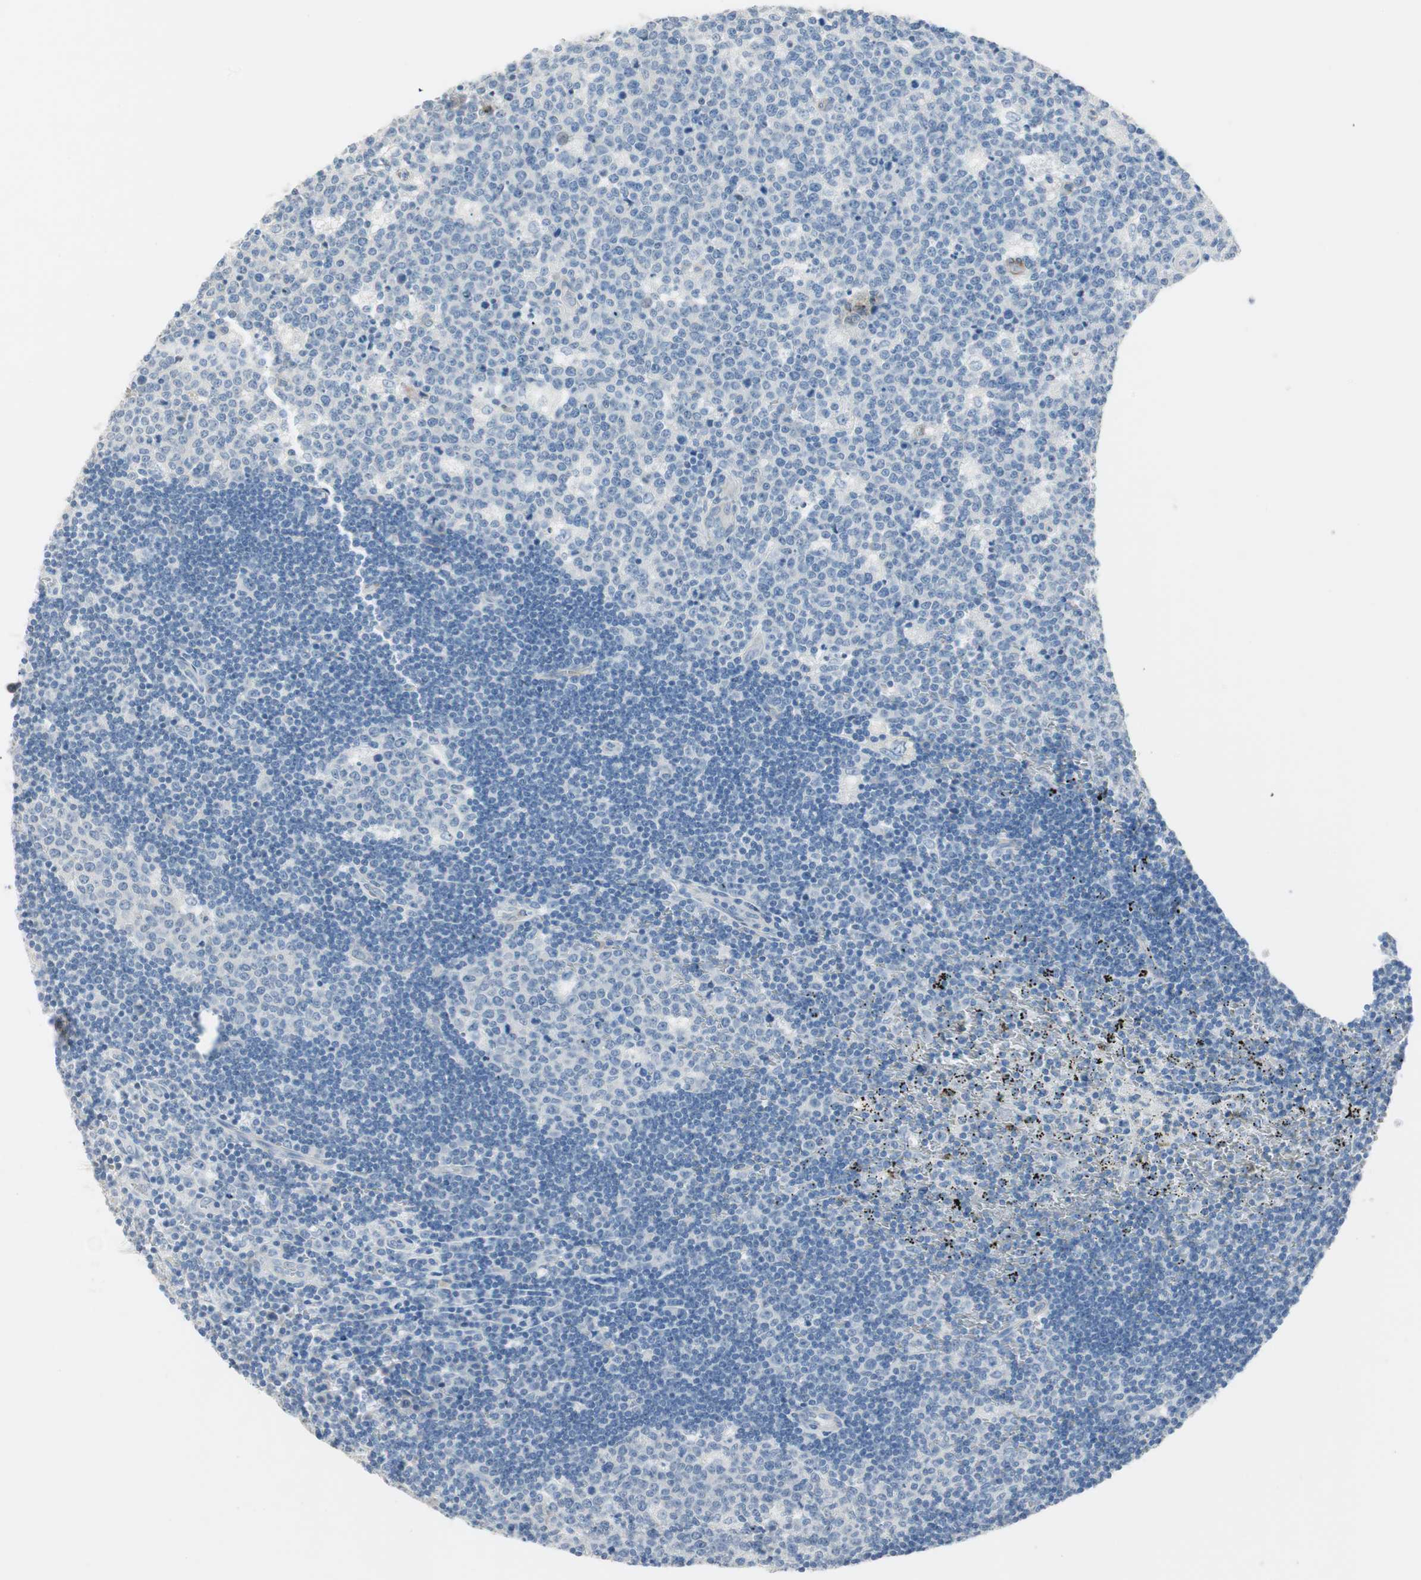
{"staining": {"intensity": "weak", "quantity": "<25%", "location": "cytoplasmic/membranous"}, "tissue": "lymph node", "cell_type": "Germinal center cells", "image_type": "normal", "snomed": [{"axis": "morphology", "description": "Normal tissue, NOS"}, {"axis": "topography", "description": "Lymph node"}, {"axis": "topography", "description": "Salivary gland"}], "caption": "This is an immunohistochemistry image of benign lymph node. There is no expression in germinal center cells.", "gene": "GNAO1", "patient": {"sex": "male", "age": 8}}